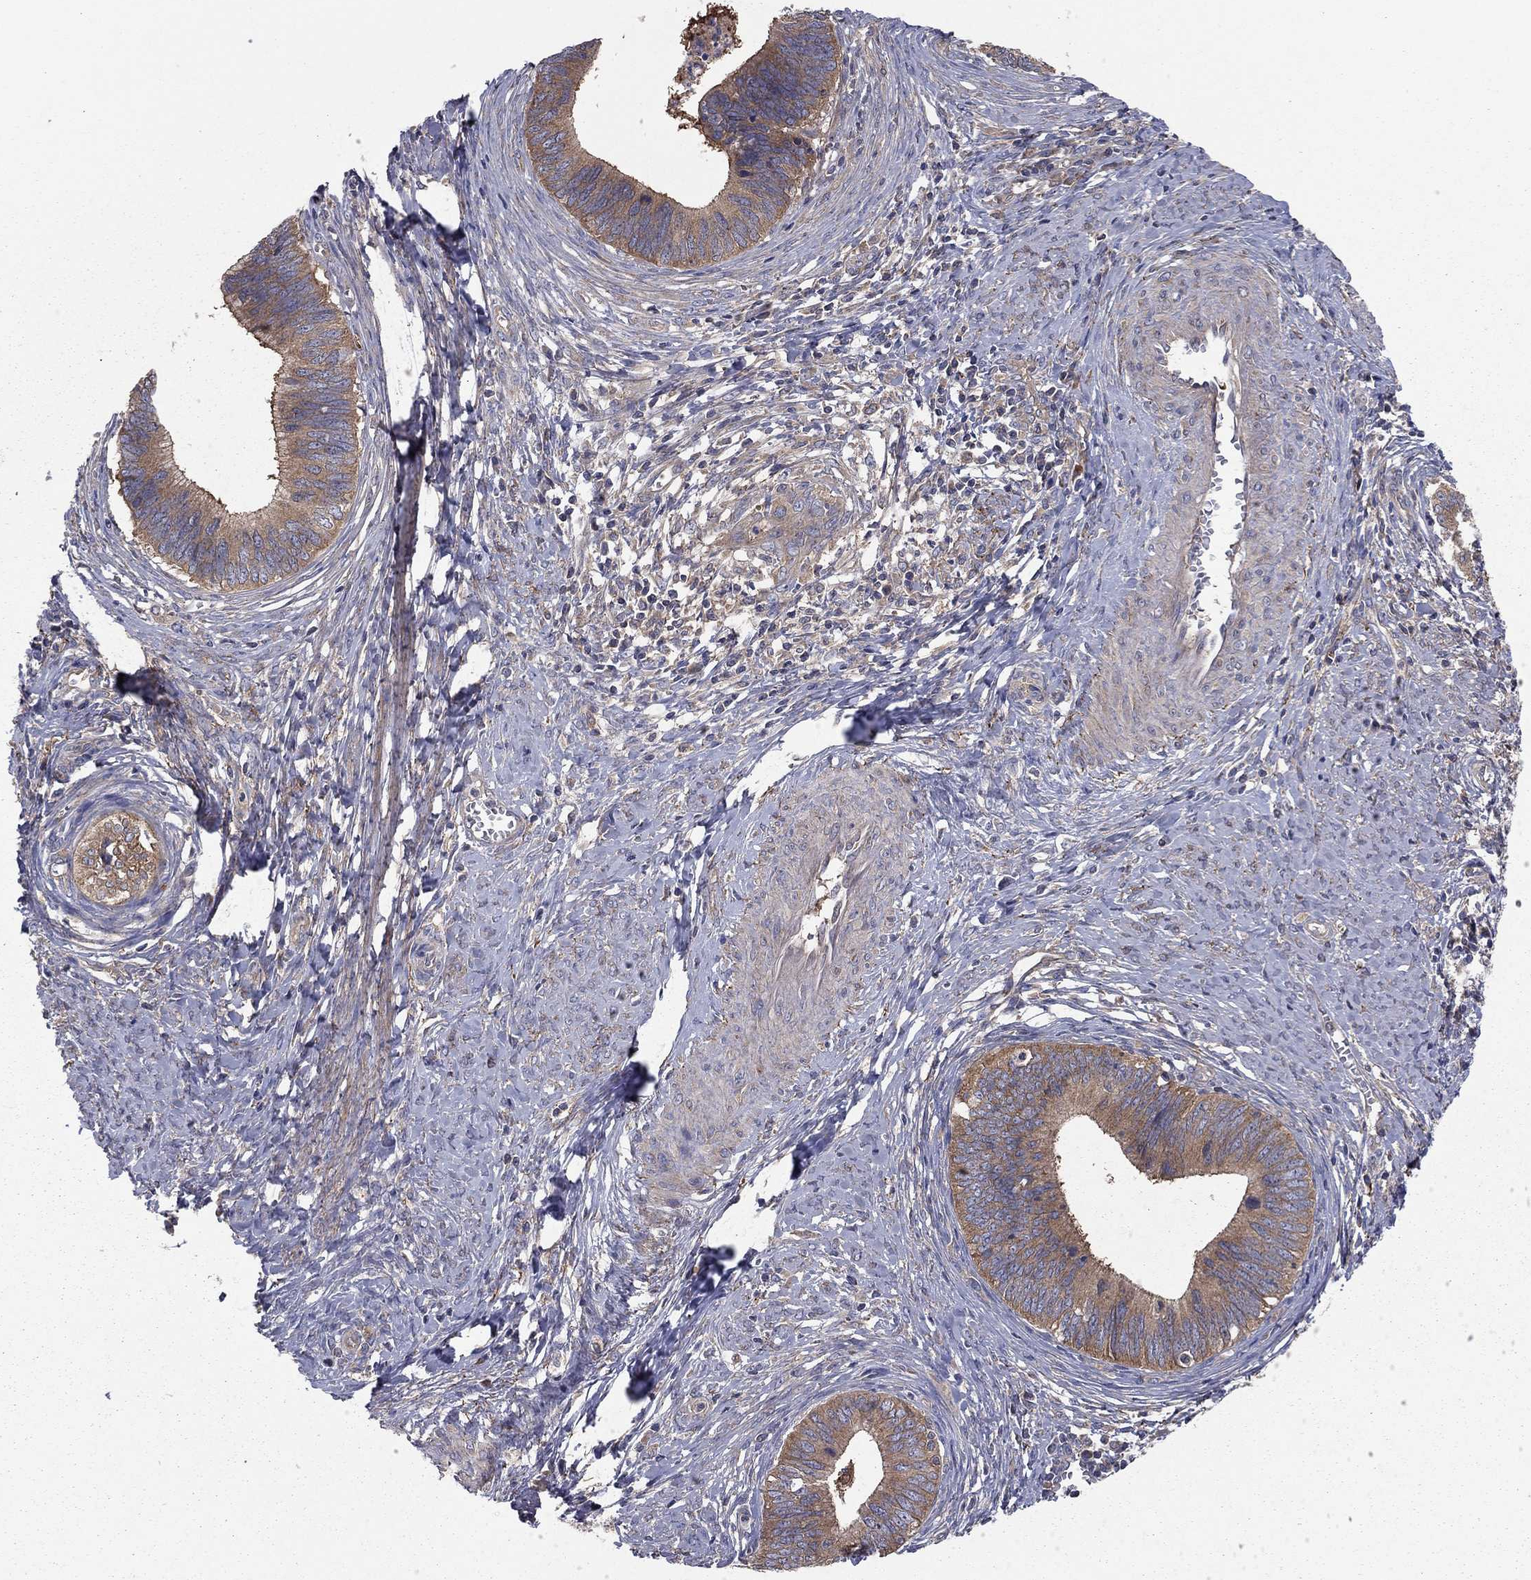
{"staining": {"intensity": "strong", "quantity": "25%-75%", "location": "cytoplasmic/membranous"}, "tissue": "cervical cancer", "cell_type": "Tumor cells", "image_type": "cancer", "snomed": [{"axis": "morphology", "description": "Adenocarcinoma, NOS"}, {"axis": "topography", "description": "Cervix"}], "caption": "Cervical cancer tissue reveals strong cytoplasmic/membranous staining in about 25%-75% of tumor cells, visualized by immunohistochemistry.", "gene": "RNF123", "patient": {"sex": "female", "age": 42}}